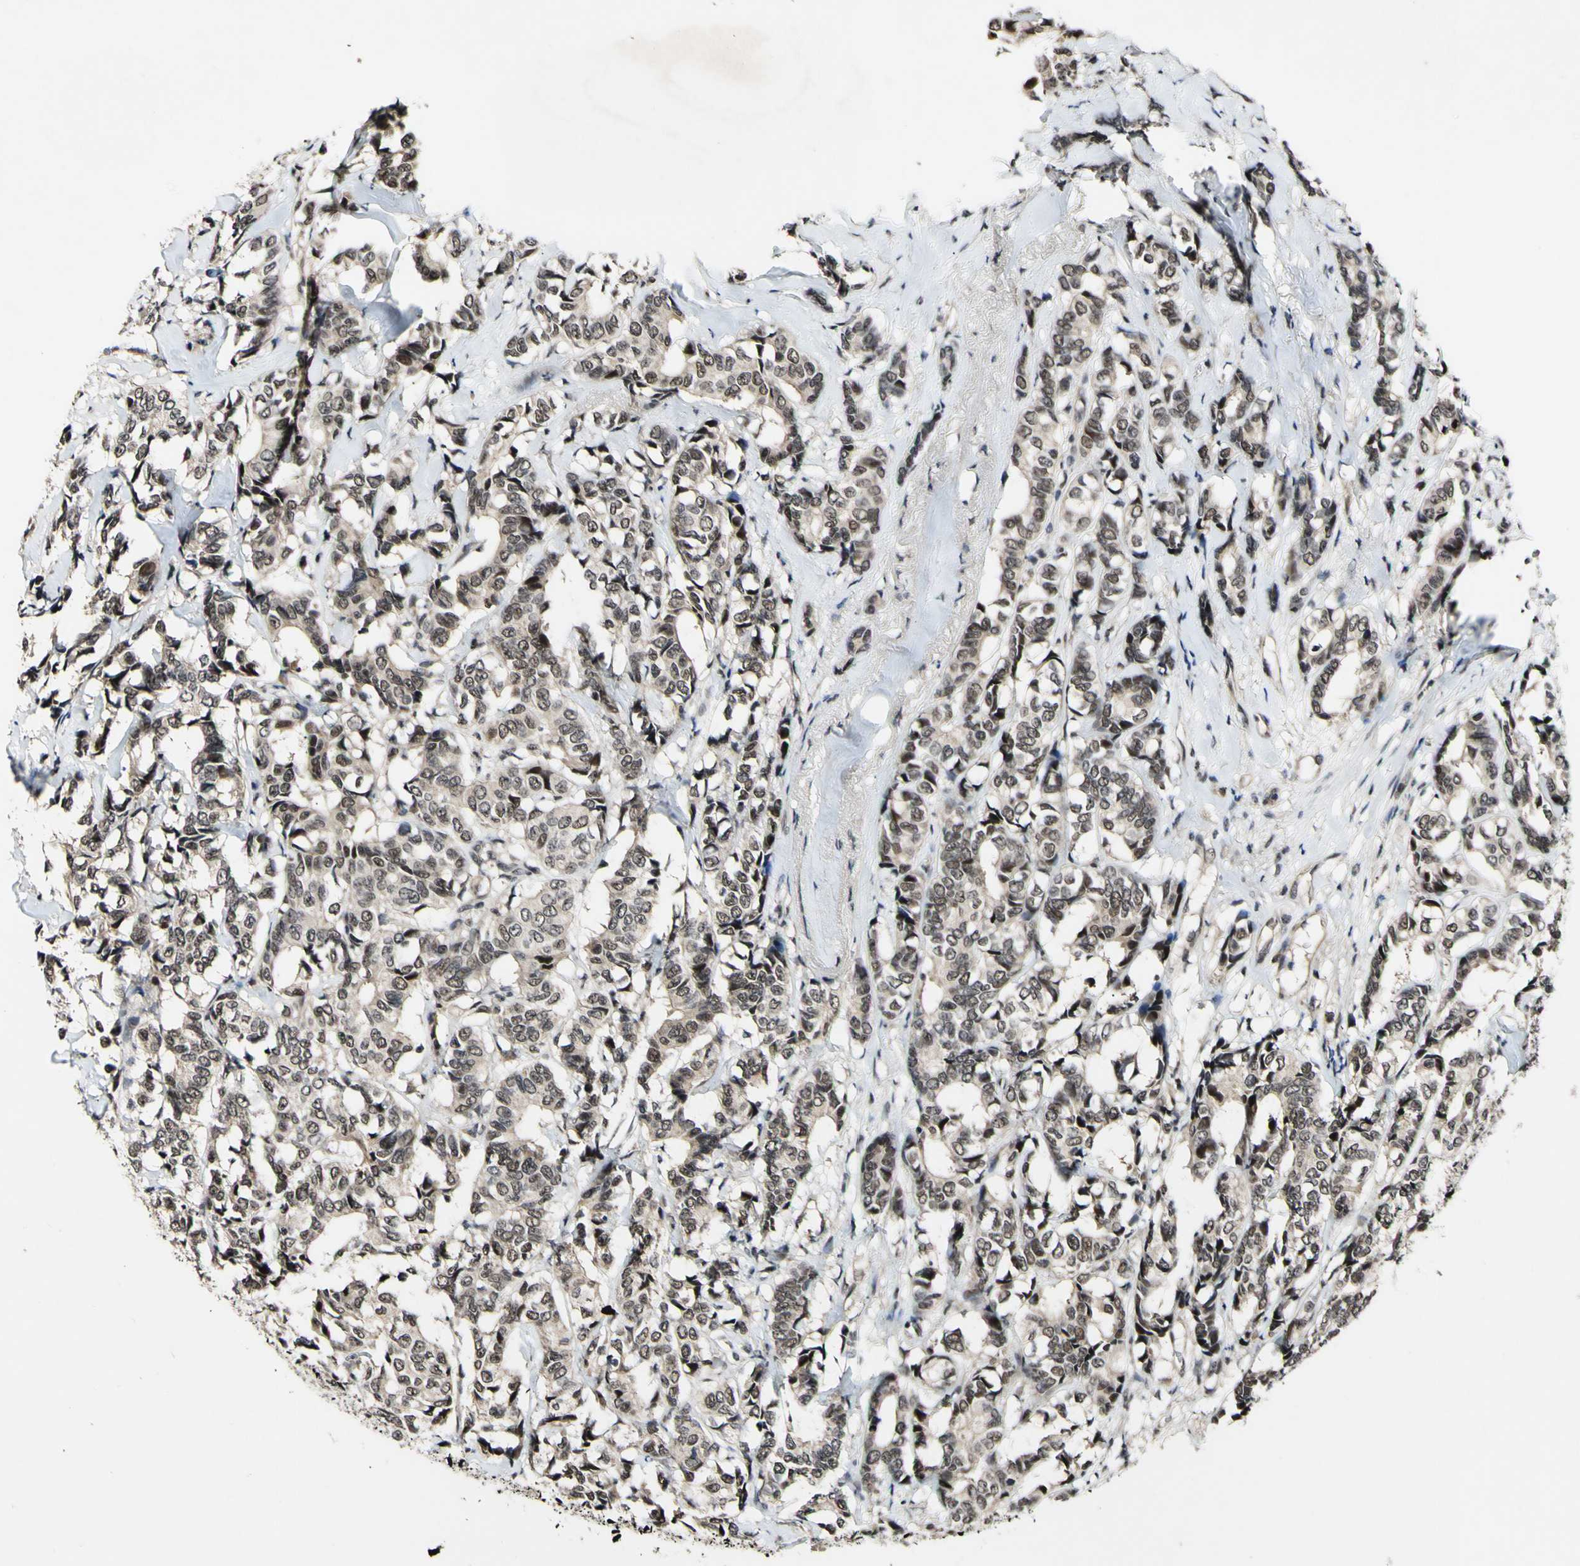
{"staining": {"intensity": "weak", "quantity": ">75%", "location": "cytoplasmic/membranous,nuclear"}, "tissue": "breast cancer", "cell_type": "Tumor cells", "image_type": "cancer", "snomed": [{"axis": "morphology", "description": "Duct carcinoma"}, {"axis": "topography", "description": "Breast"}], "caption": "Human breast intraductal carcinoma stained with a brown dye demonstrates weak cytoplasmic/membranous and nuclear positive expression in approximately >75% of tumor cells.", "gene": "POLR2F", "patient": {"sex": "female", "age": 87}}